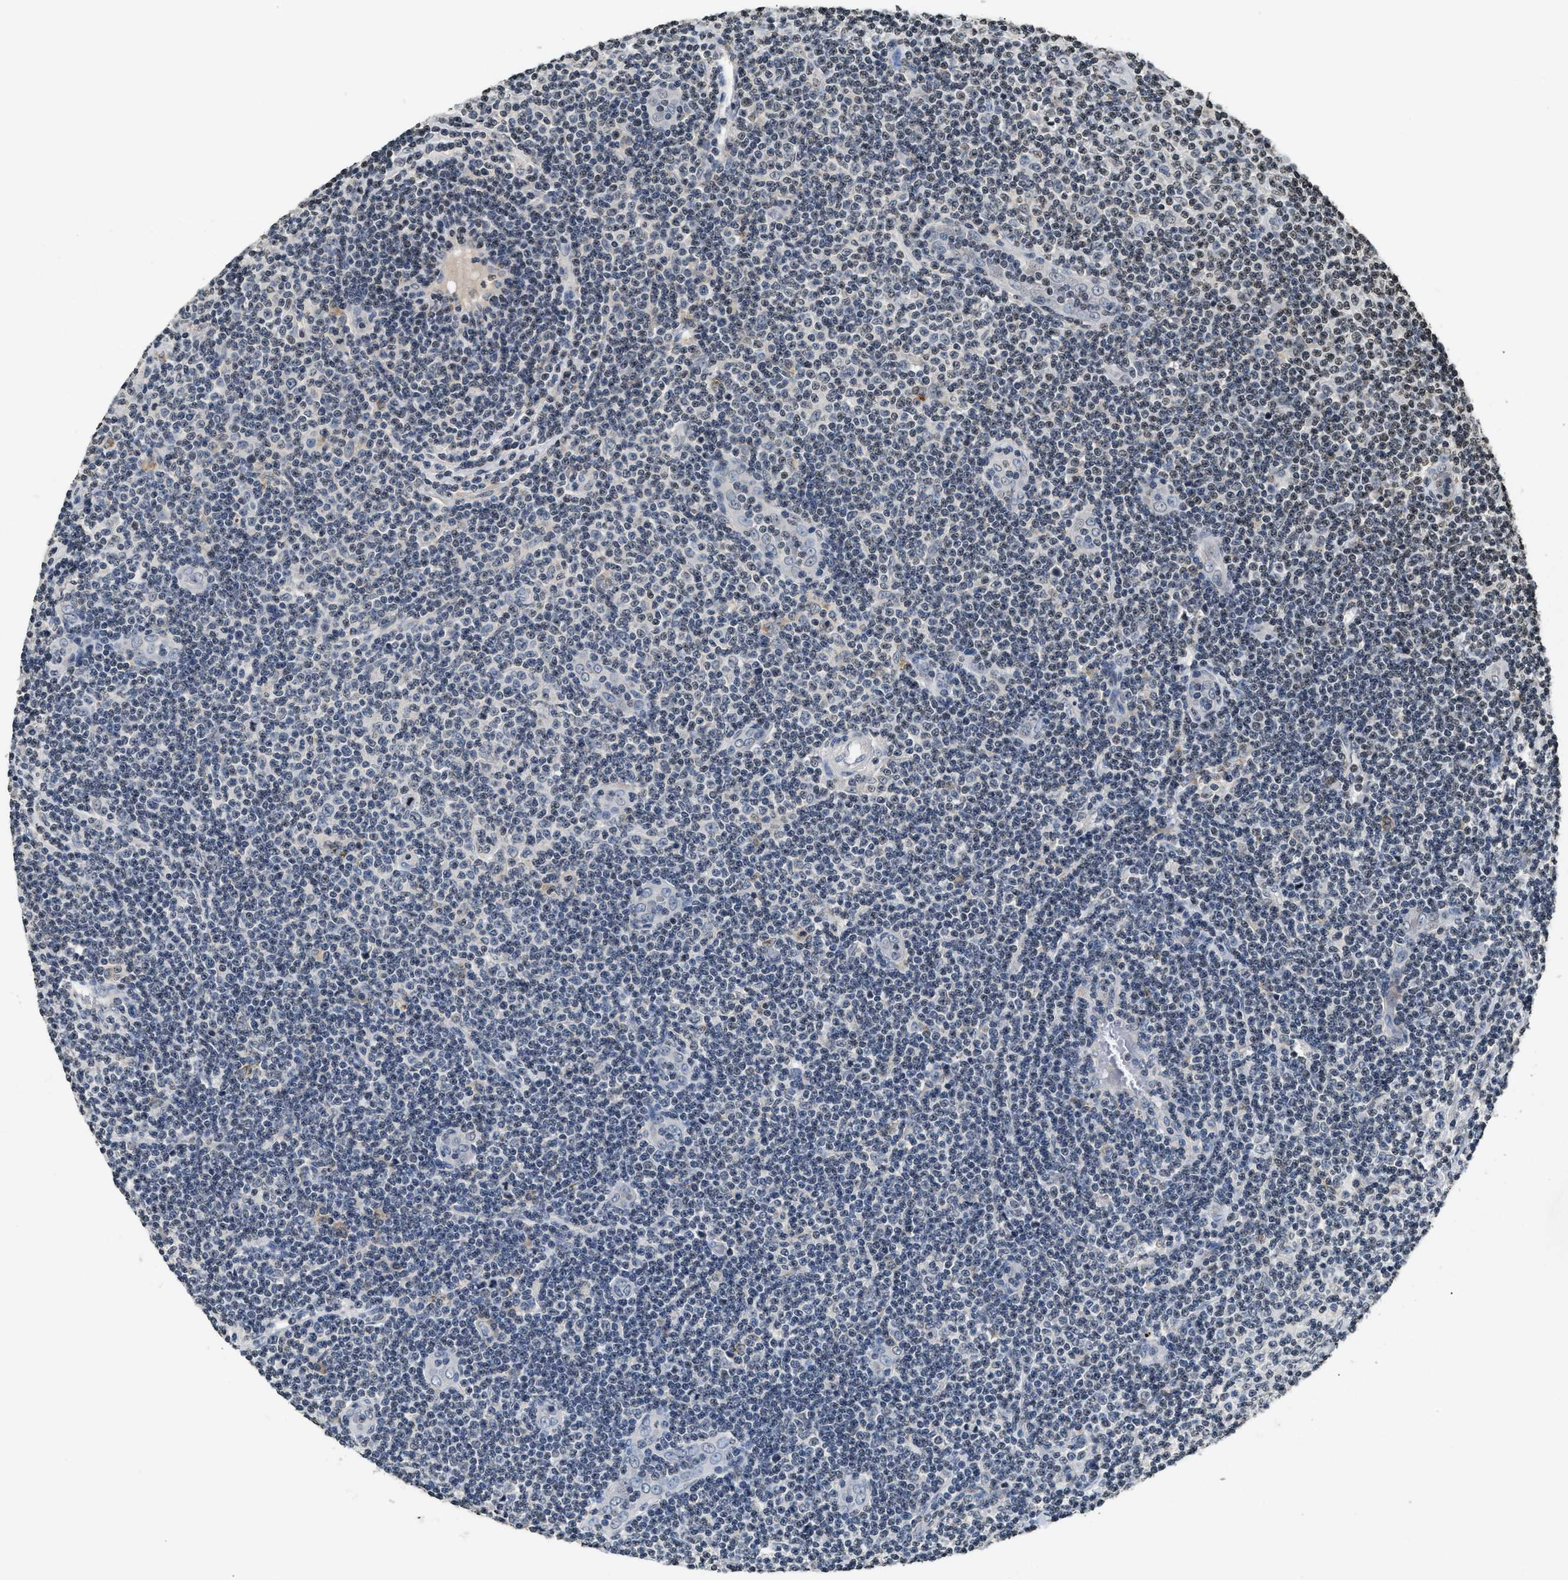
{"staining": {"intensity": "negative", "quantity": "none", "location": "none"}, "tissue": "lymphoma", "cell_type": "Tumor cells", "image_type": "cancer", "snomed": [{"axis": "morphology", "description": "Malignant lymphoma, non-Hodgkin's type, Low grade"}, {"axis": "topography", "description": "Lymph node"}], "caption": "Tumor cells show no significant staining in low-grade malignant lymphoma, non-Hodgkin's type.", "gene": "DNASE1L3", "patient": {"sex": "male", "age": 83}}